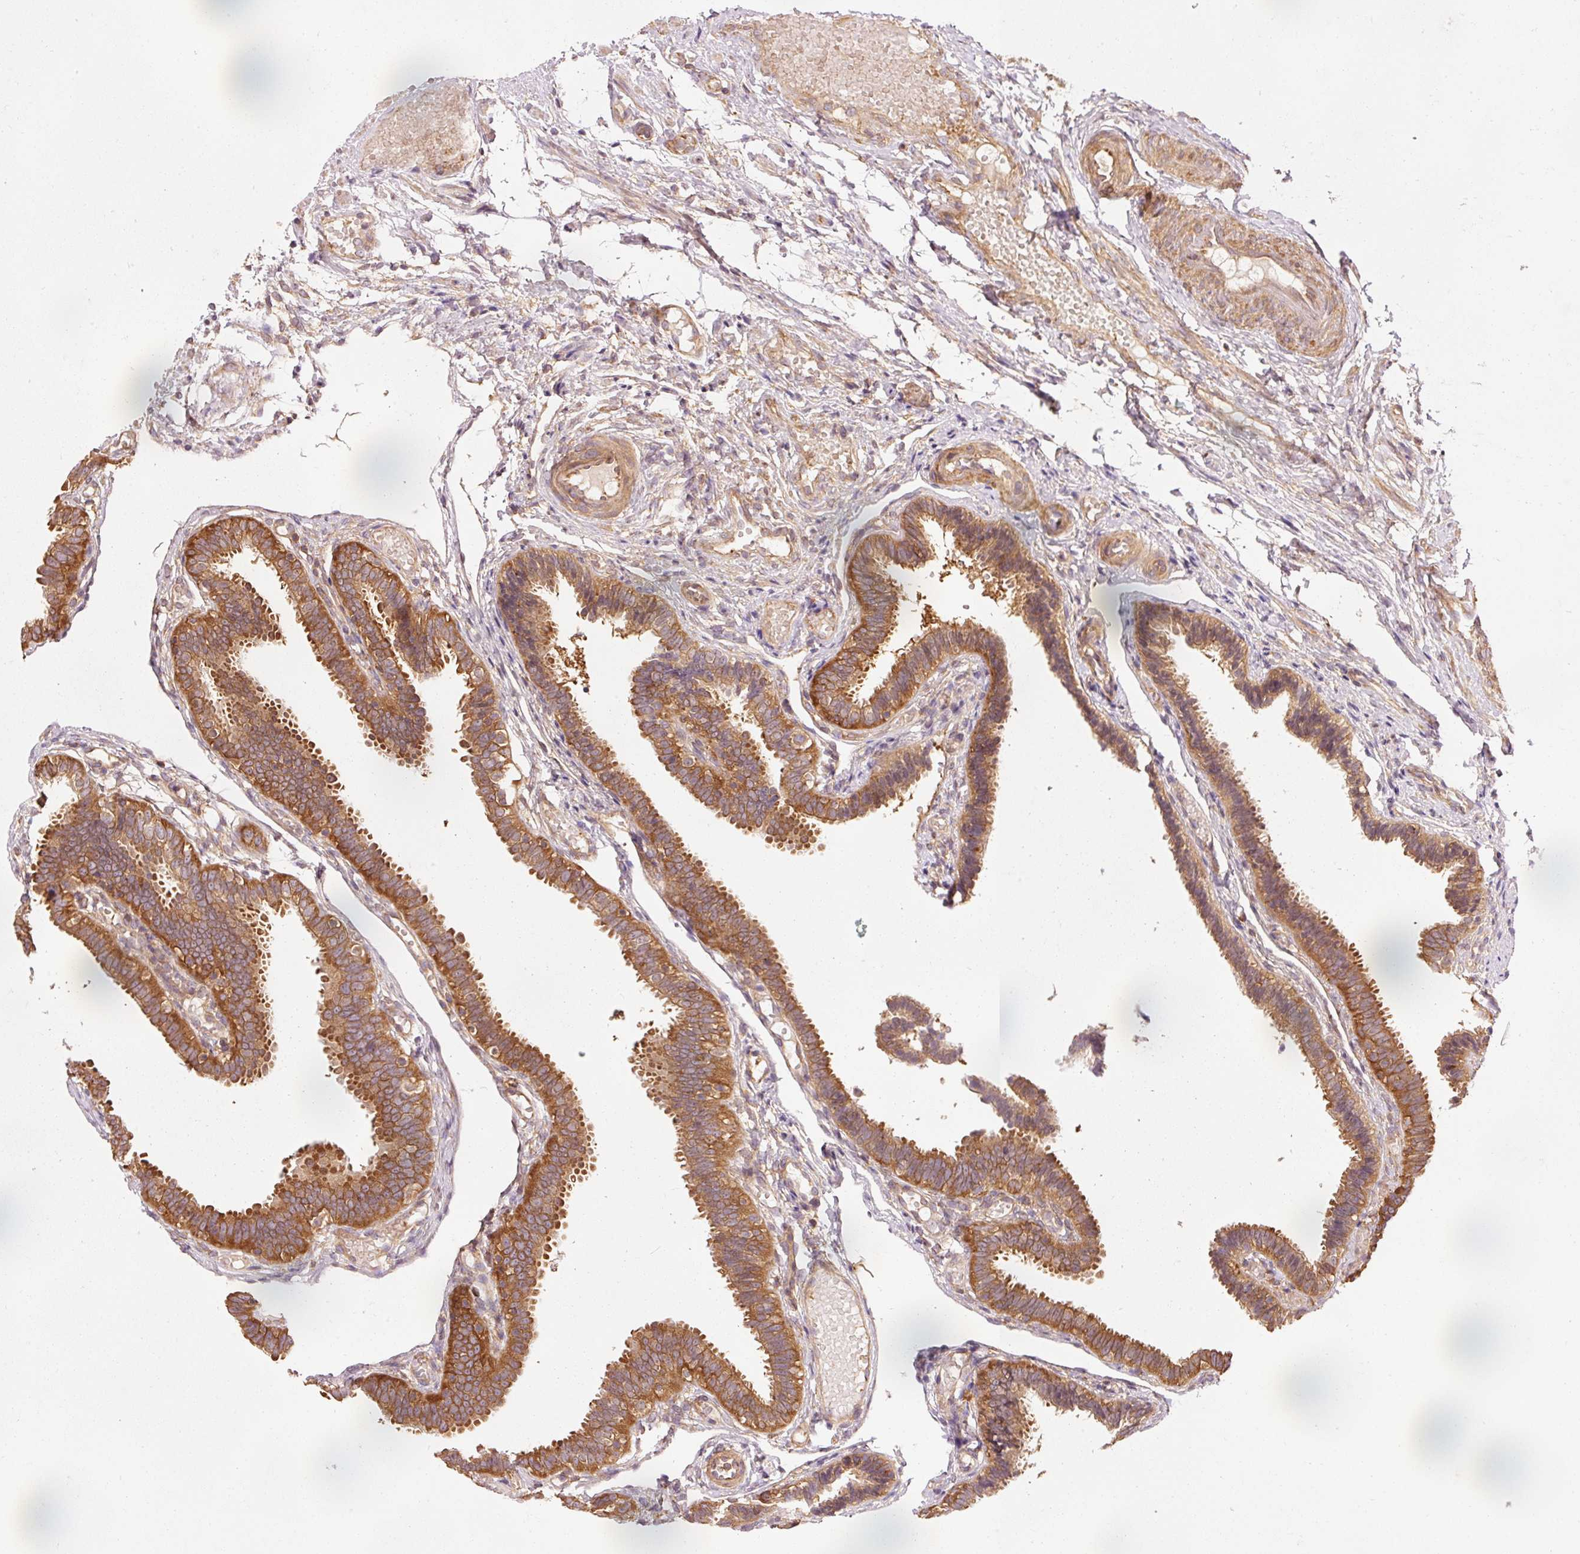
{"staining": {"intensity": "strong", "quantity": ">75%", "location": "cytoplasmic/membranous"}, "tissue": "fallopian tube", "cell_type": "Glandular cells", "image_type": "normal", "snomed": [{"axis": "morphology", "description": "Normal tissue, NOS"}, {"axis": "topography", "description": "Fallopian tube"}], "caption": "Brown immunohistochemical staining in normal human fallopian tube exhibits strong cytoplasmic/membranous staining in approximately >75% of glandular cells.", "gene": "PDAP1", "patient": {"sex": "female", "age": 37}}